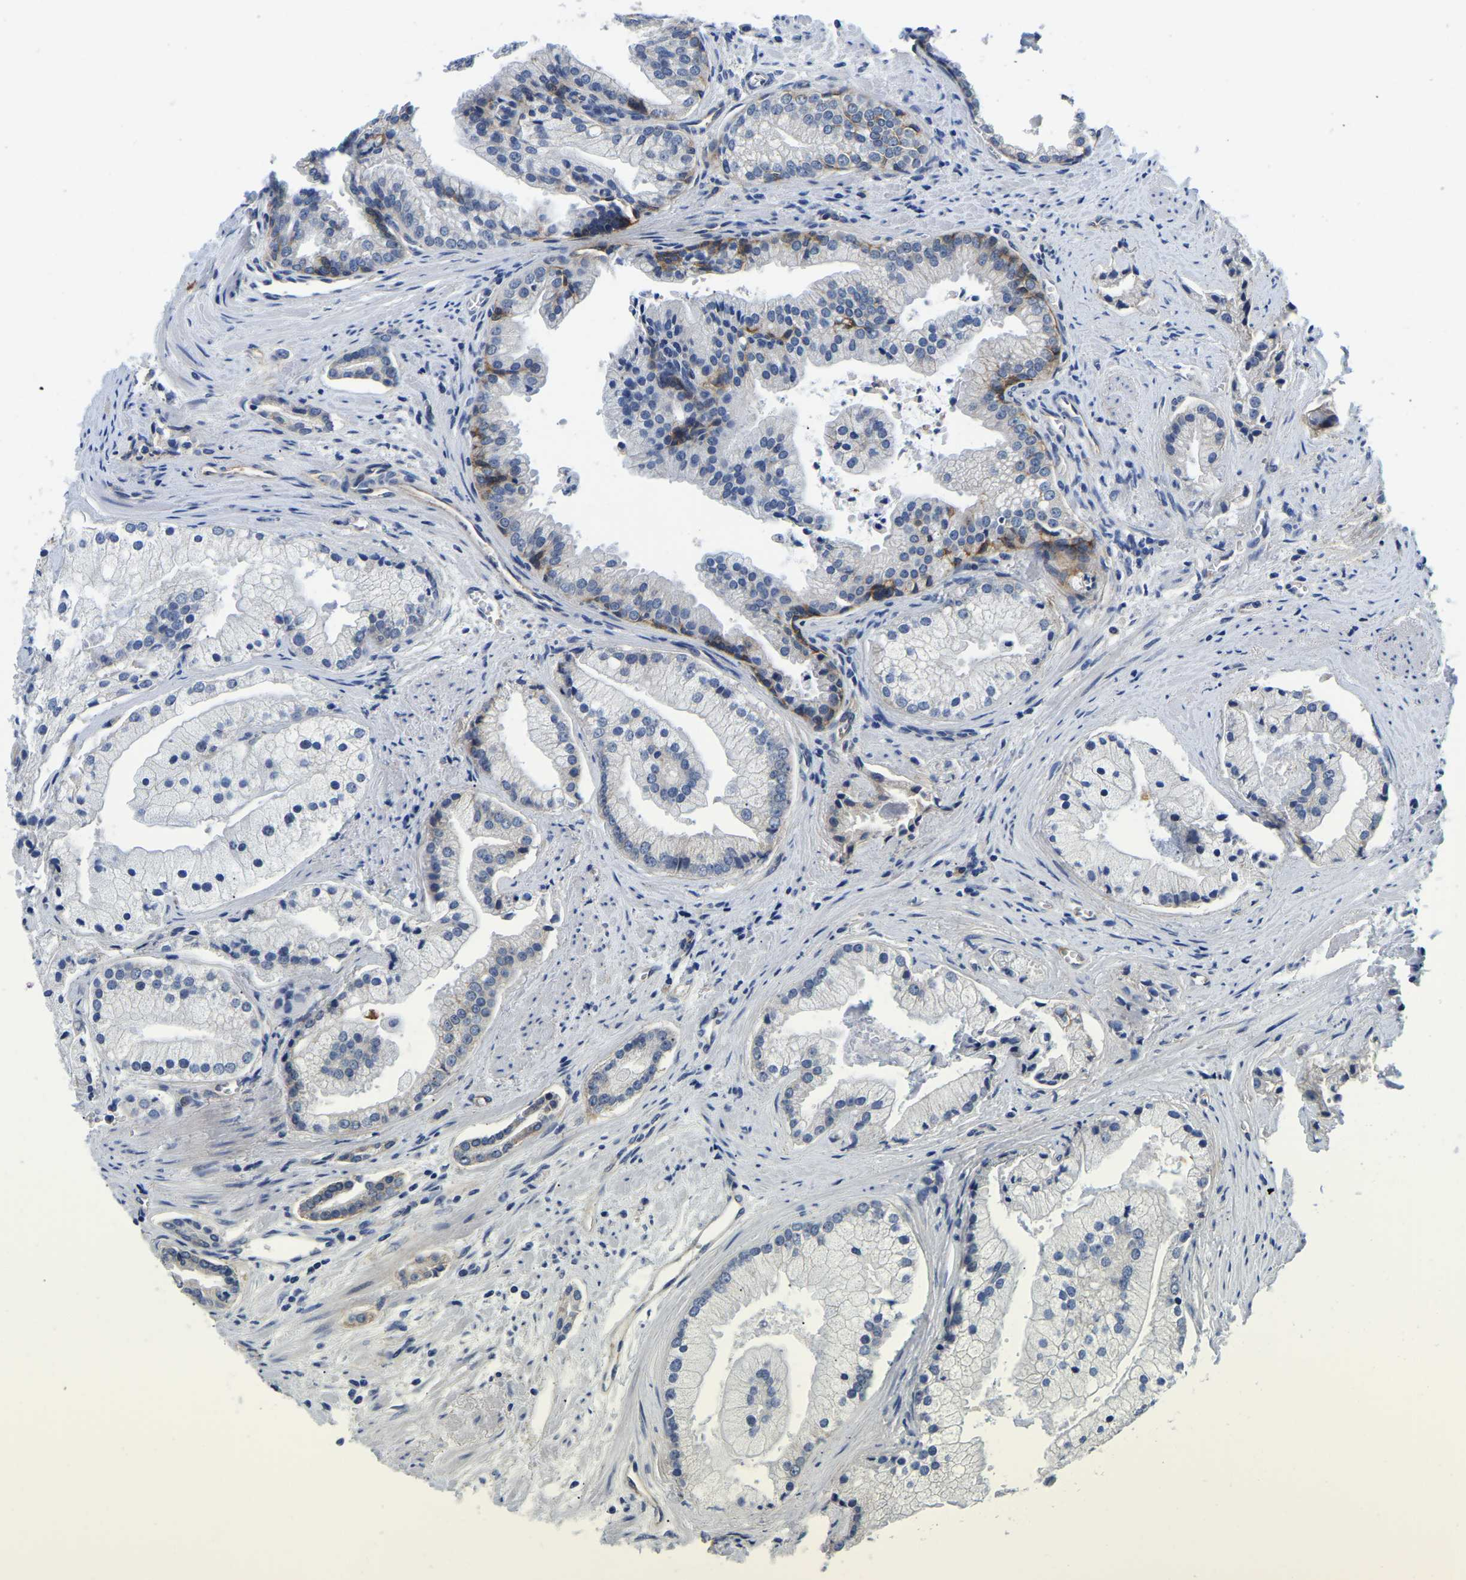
{"staining": {"intensity": "negative", "quantity": "none", "location": "none"}, "tissue": "prostate cancer", "cell_type": "Tumor cells", "image_type": "cancer", "snomed": [{"axis": "morphology", "description": "Adenocarcinoma, High grade"}, {"axis": "topography", "description": "Prostate"}], "caption": "The image demonstrates no staining of tumor cells in high-grade adenocarcinoma (prostate).", "gene": "ITGA2", "patient": {"sex": "male", "age": 67}}